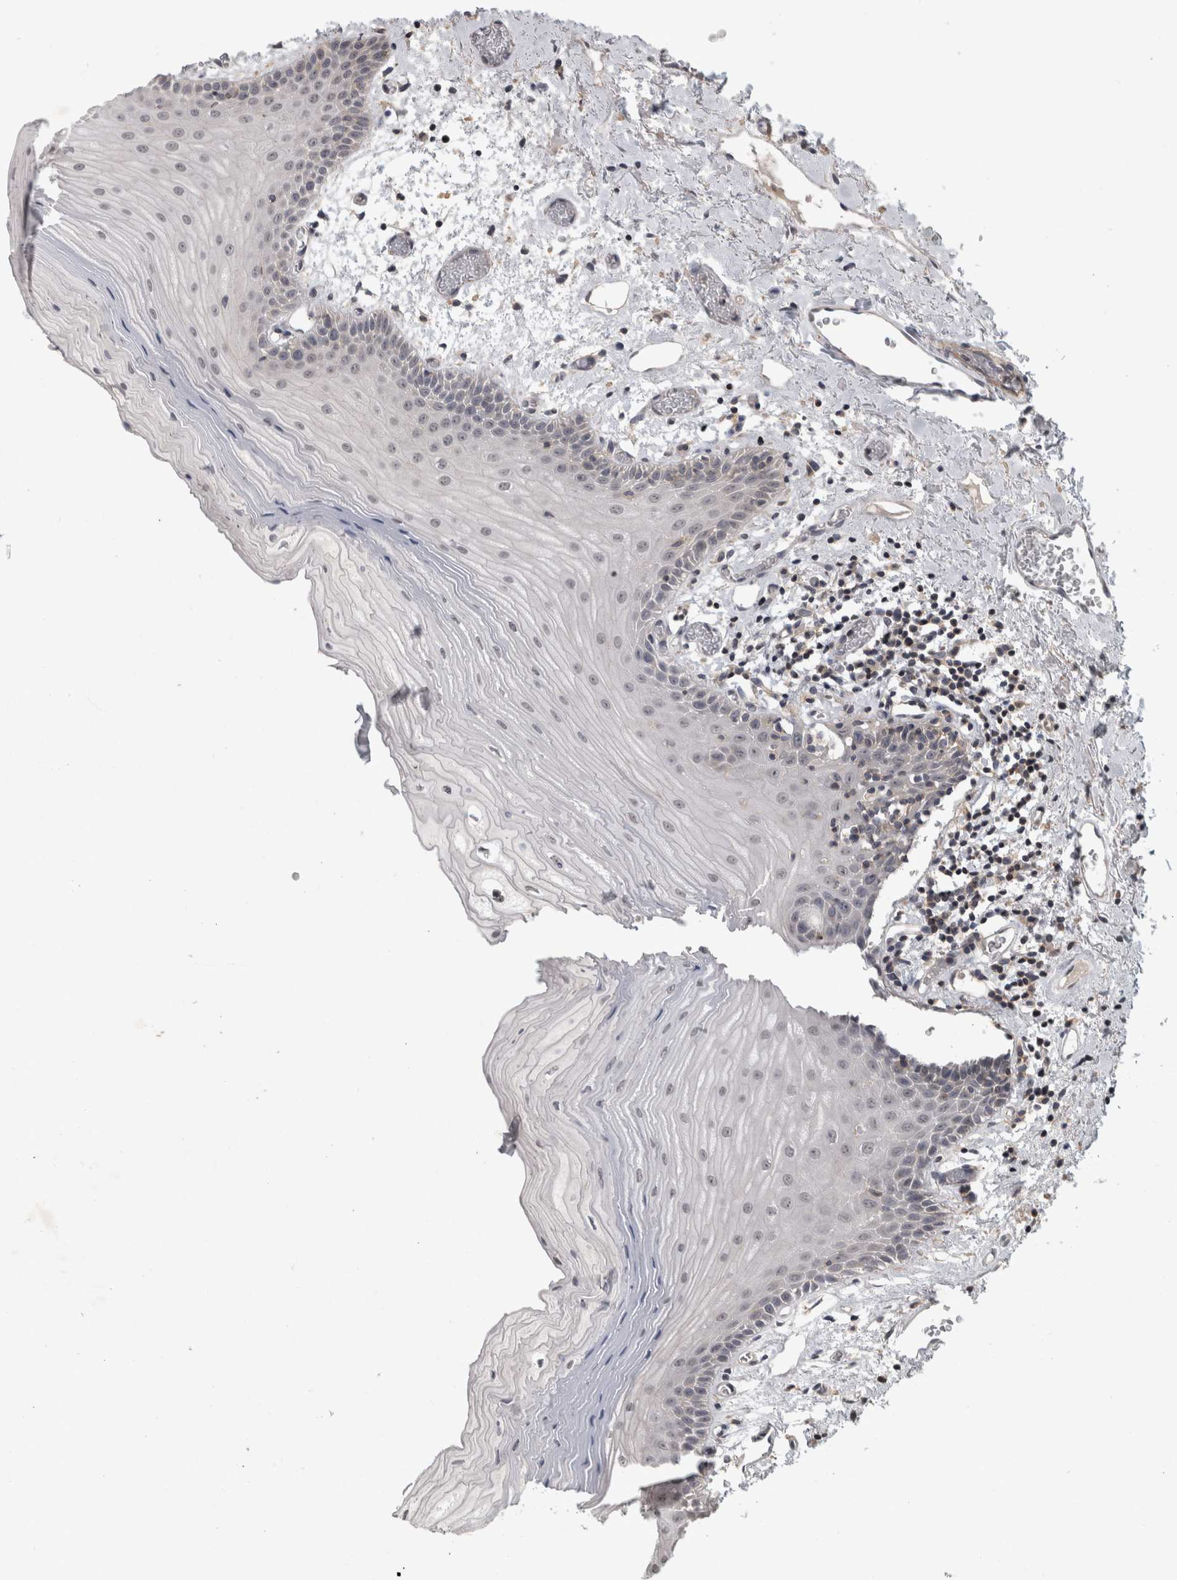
{"staining": {"intensity": "negative", "quantity": "none", "location": "none"}, "tissue": "oral mucosa", "cell_type": "Squamous epithelial cells", "image_type": "normal", "snomed": [{"axis": "morphology", "description": "Normal tissue, NOS"}, {"axis": "topography", "description": "Oral tissue"}], "caption": "There is no significant expression in squamous epithelial cells of oral mucosa. The staining was performed using DAB to visualize the protein expression in brown, while the nuclei were stained in blue with hematoxylin (Magnification: 20x).", "gene": "SPATA48", "patient": {"sex": "male", "age": 52}}